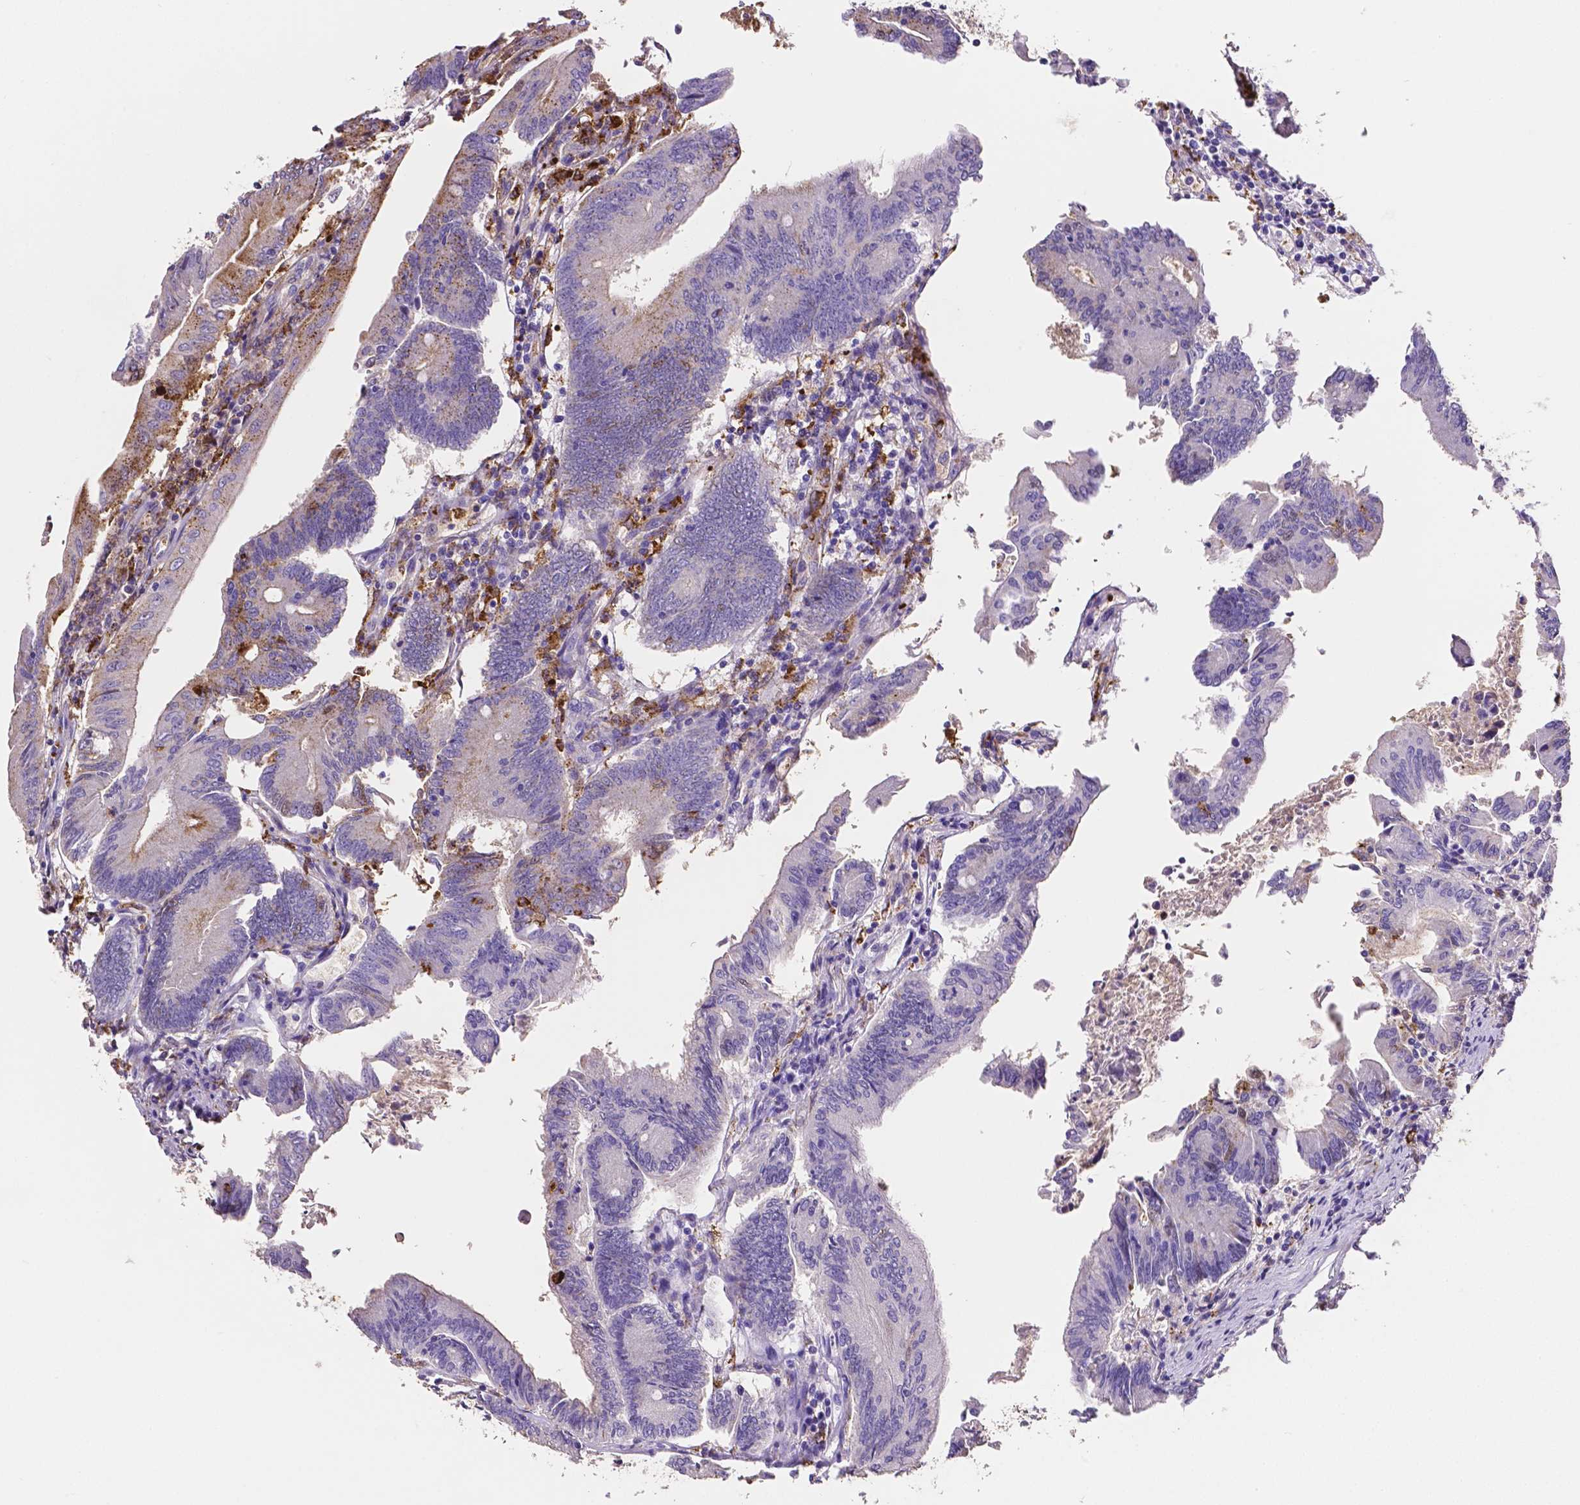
{"staining": {"intensity": "moderate", "quantity": "<25%", "location": "cytoplasmic/membranous"}, "tissue": "colorectal cancer", "cell_type": "Tumor cells", "image_type": "cancer", "snomed": [{"axis": "morphology", "description": "Adenocarcinoma, NOS"}, {"axis": "topography", "description": "Colon"}], "caption": "This histopathology image shows IHC staining of colorectal cancer (adenocarcinoma), with low moderate cytoplasmic/membranous staining in approximately <25% of tumor cells.", "gene": "MMP9", "patient": {"sex": "female", "age": 70}}